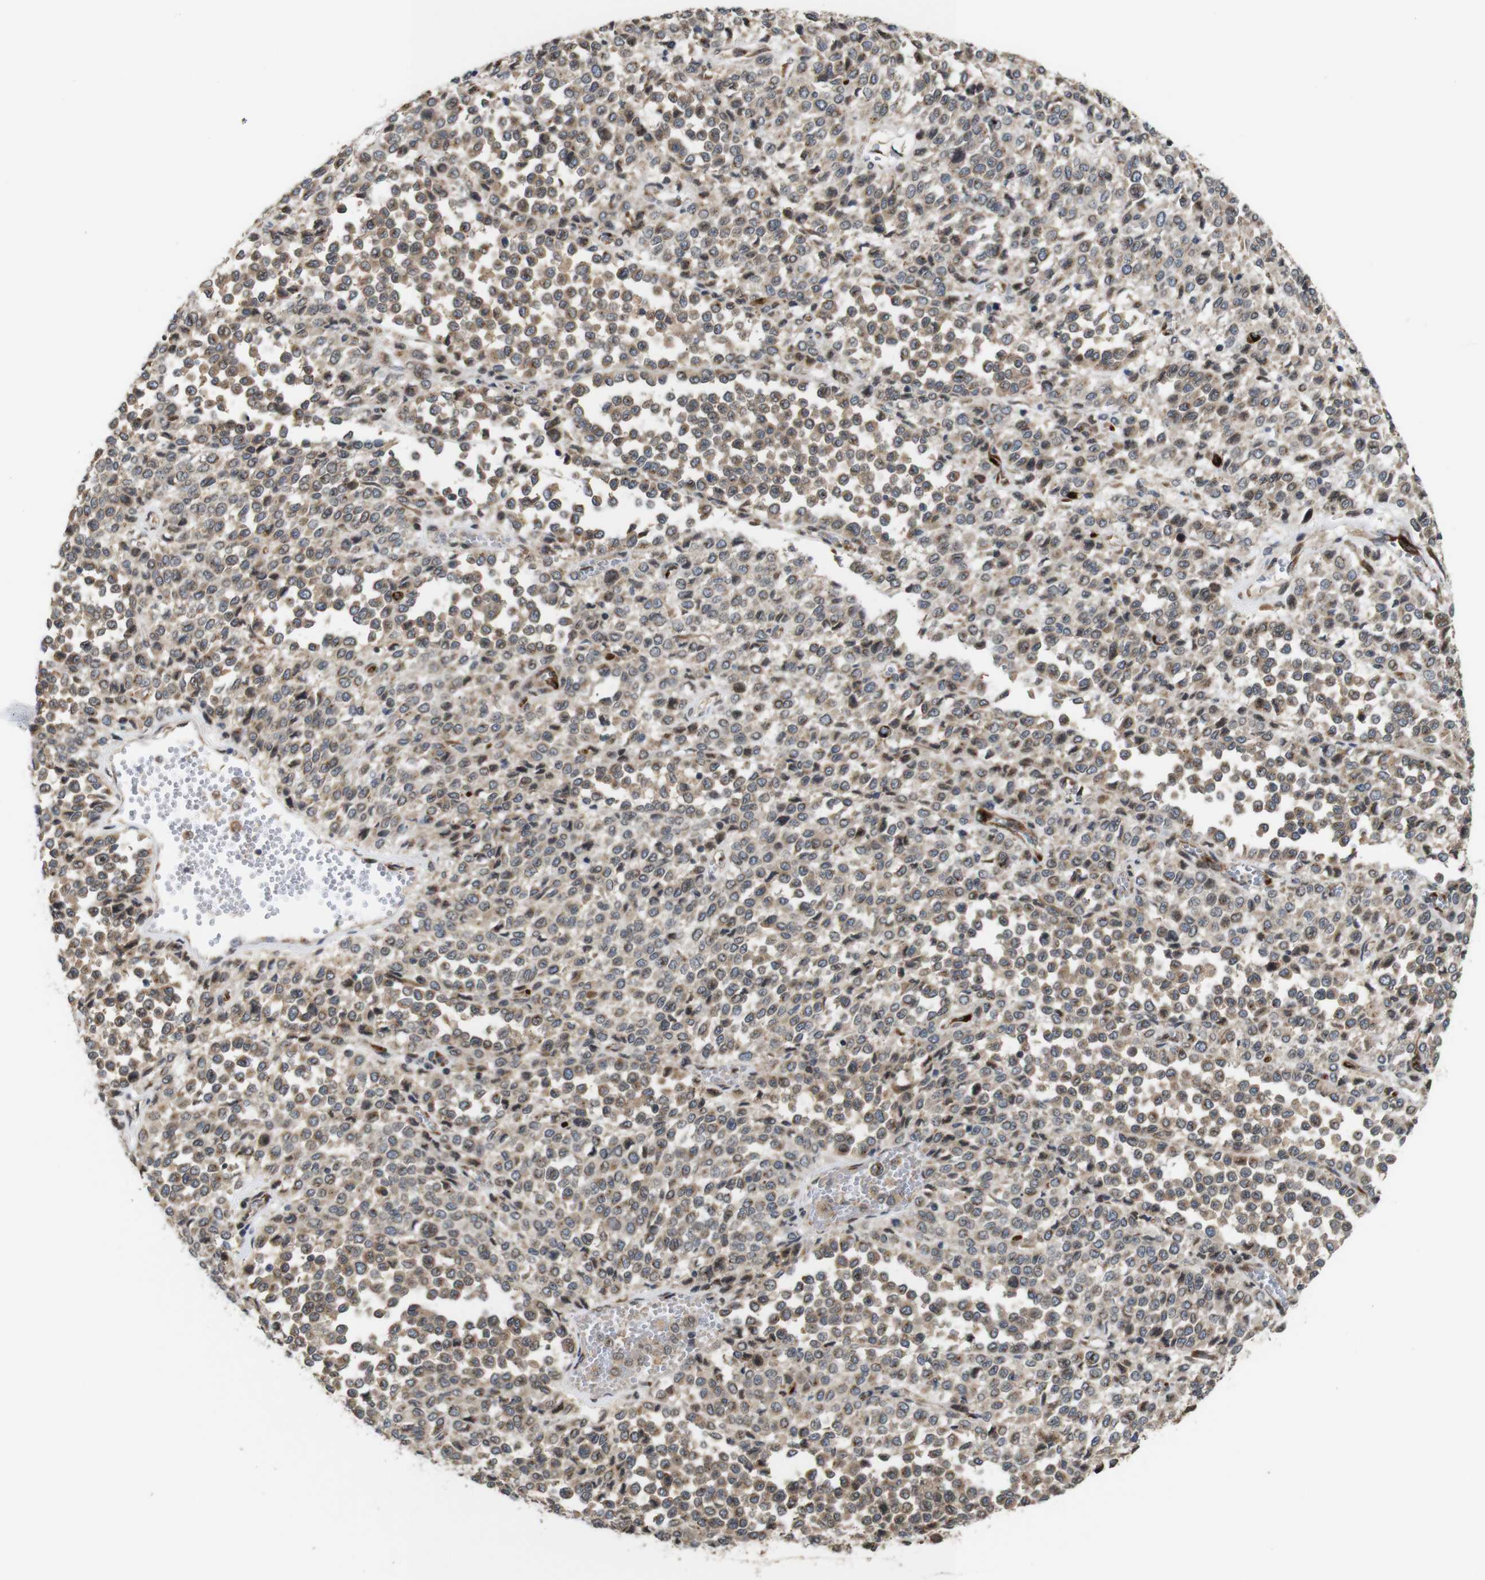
{"staining": {"intensity": "weak", "quantity": ">75%", "location": "cytoplasmic/membranous"}, "tissue": "melanoma", "cell_type": "Tumor cells", "image_type": "cancer", "snomed": [{"axis": "morphology", "description": "Malignant melanoma, Metastatic site"}, {"axis": "topography", "description": "Pancreas"}], "caption": "IHC micrograph of neoplastic tissue: human melanoma stained using IHC exhibits low levels of weak protein expression localized specifically in the cytoplasmic/membranous of tumor cells, appearing as a cytoplasmic/membranous brown color.", "gene": "EFCAB14", "patient": {"sex": "female", "age": 30}}